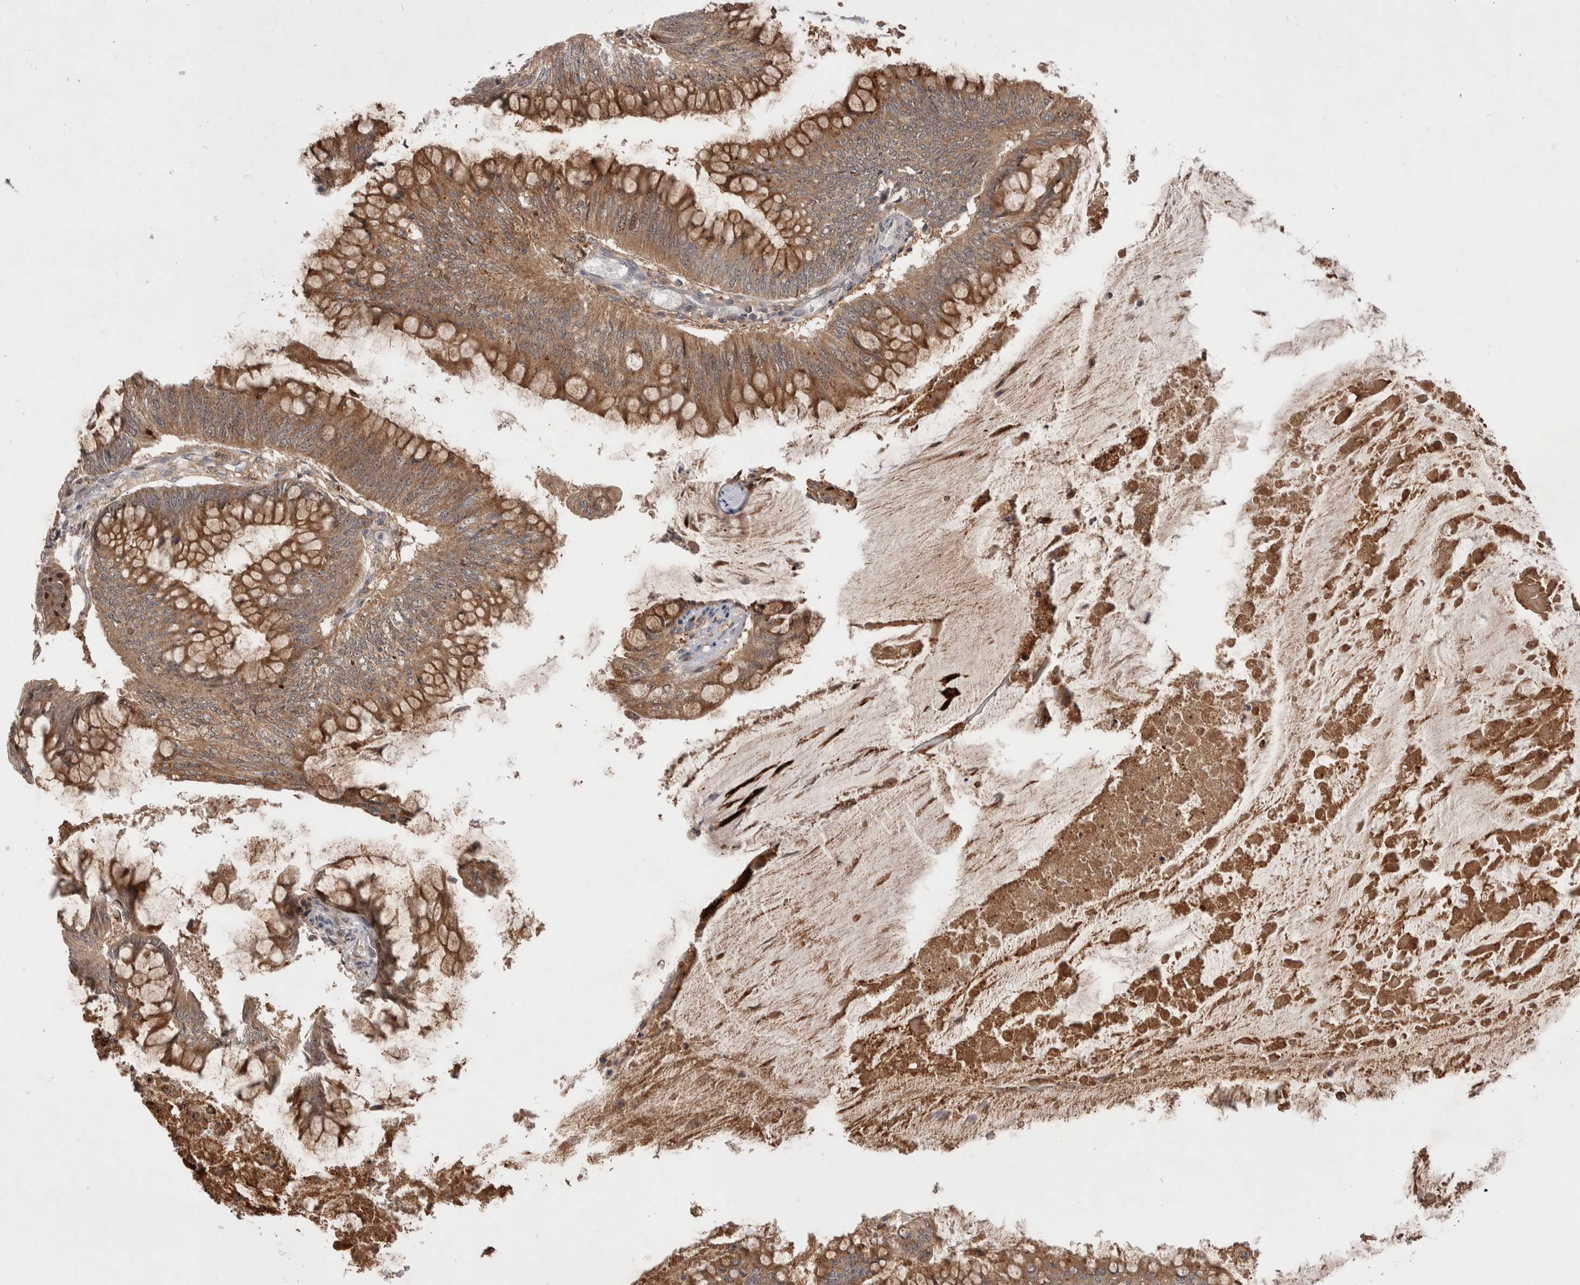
{"staining": {"intensity": "moderate", "quantity": ">75%", "location": "cytoplasmic/membranous"}, "tissue": "colorectal cancer", "cell_type": "Tumor cells", "image_type": "cancer", "snomed": [{"axis": "morphology", "description": "Adenoma, NOS"}, {"axis": "morphology", "description": "Adenocarcinoma, NOS"}, {"axis": "topography", "description": "Colon"}], "caption": "The histopathology image displays staining of colorectal cancer (adenocarcinoma), revealing moderate cytoplasmic/membranous protein staining (brown color) within tumor cells. The protein is stained brown, and the nuclei are stained in blue (DAB (3,3'-diaminobenzidine) IHC with brightfield microscopy, high magnification).", "gene": "MRPL37", "patient": {"sex": "male", "age": 79}}